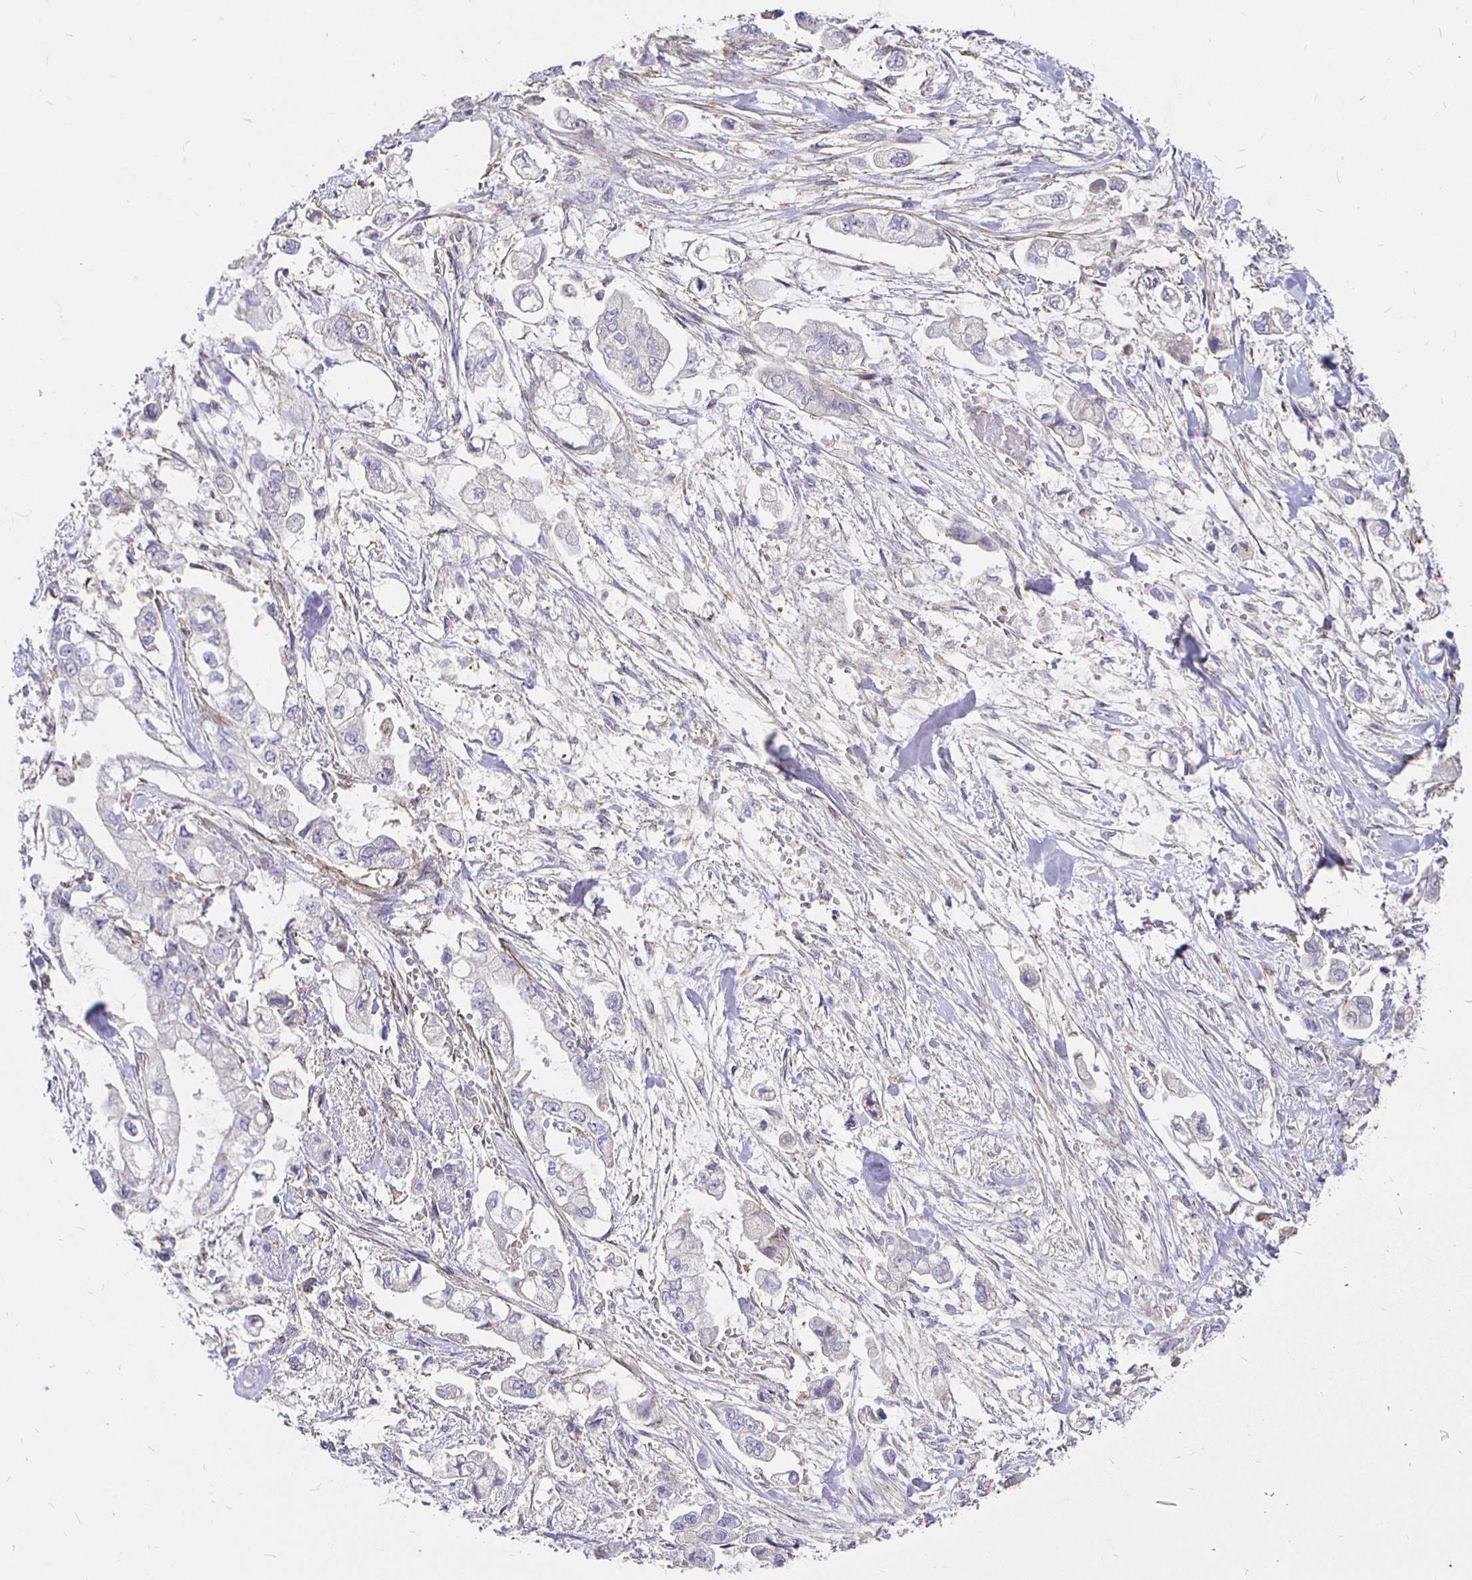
{"staining": {"intensity": "negative", "quantity": "none", "location": "none"}, "tissue": "stomach cancer", "cell_type": "Tumor cells", "image_type": "cancer", "snomed": [{"axis": "morphology", "description": "Adenocarcinoma, NOS"}, {"axis": "topography", "description": "Stomach"}], "caption": "Immunohistochemical staining of adenocarcinoma (stomach) reveals no significant staining in tumor cells.", "gene": "PALM2AKAP2", "patient": {"sex": "male", "age": 62}}